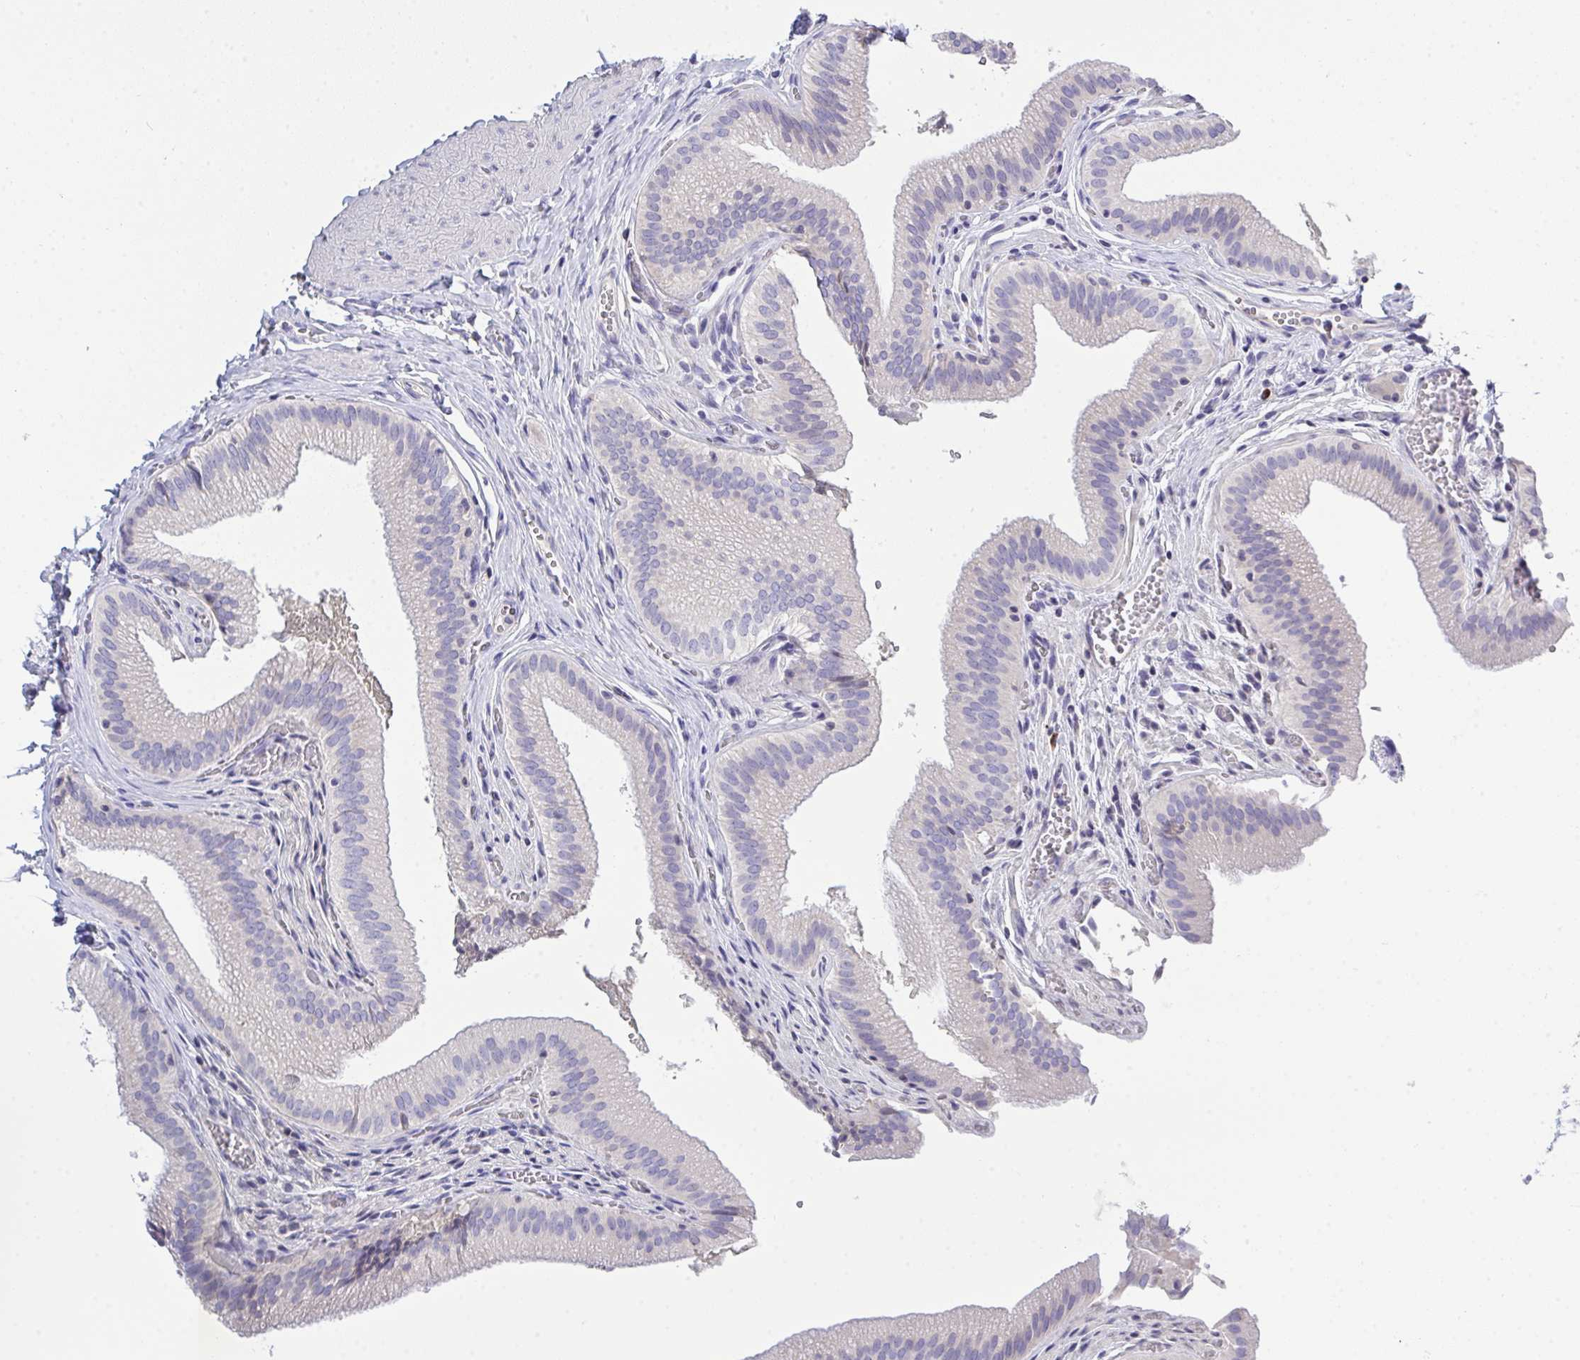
{"staining": {"intensity": "negative", "quantity": "none", "location": "none"}, "tissue": "gallbladder", "cell_type": "Glandular cells", "image_type": "normal", "snomed": [{"axis": "morphology", "description": "Normal tissue, NOS"}, {"axis": "topography", "description": "Gallbladder"}, {"axis": "topography", "description": "Peripheral nerve tissue"}], "caption": "A high-resolution image shows immunohistochemistry staining of benign gallbladder, which exhibits no significant expression in glandular cells.", "gene": "LRRC58", "patient": {"sex": "male", "age": 17}}